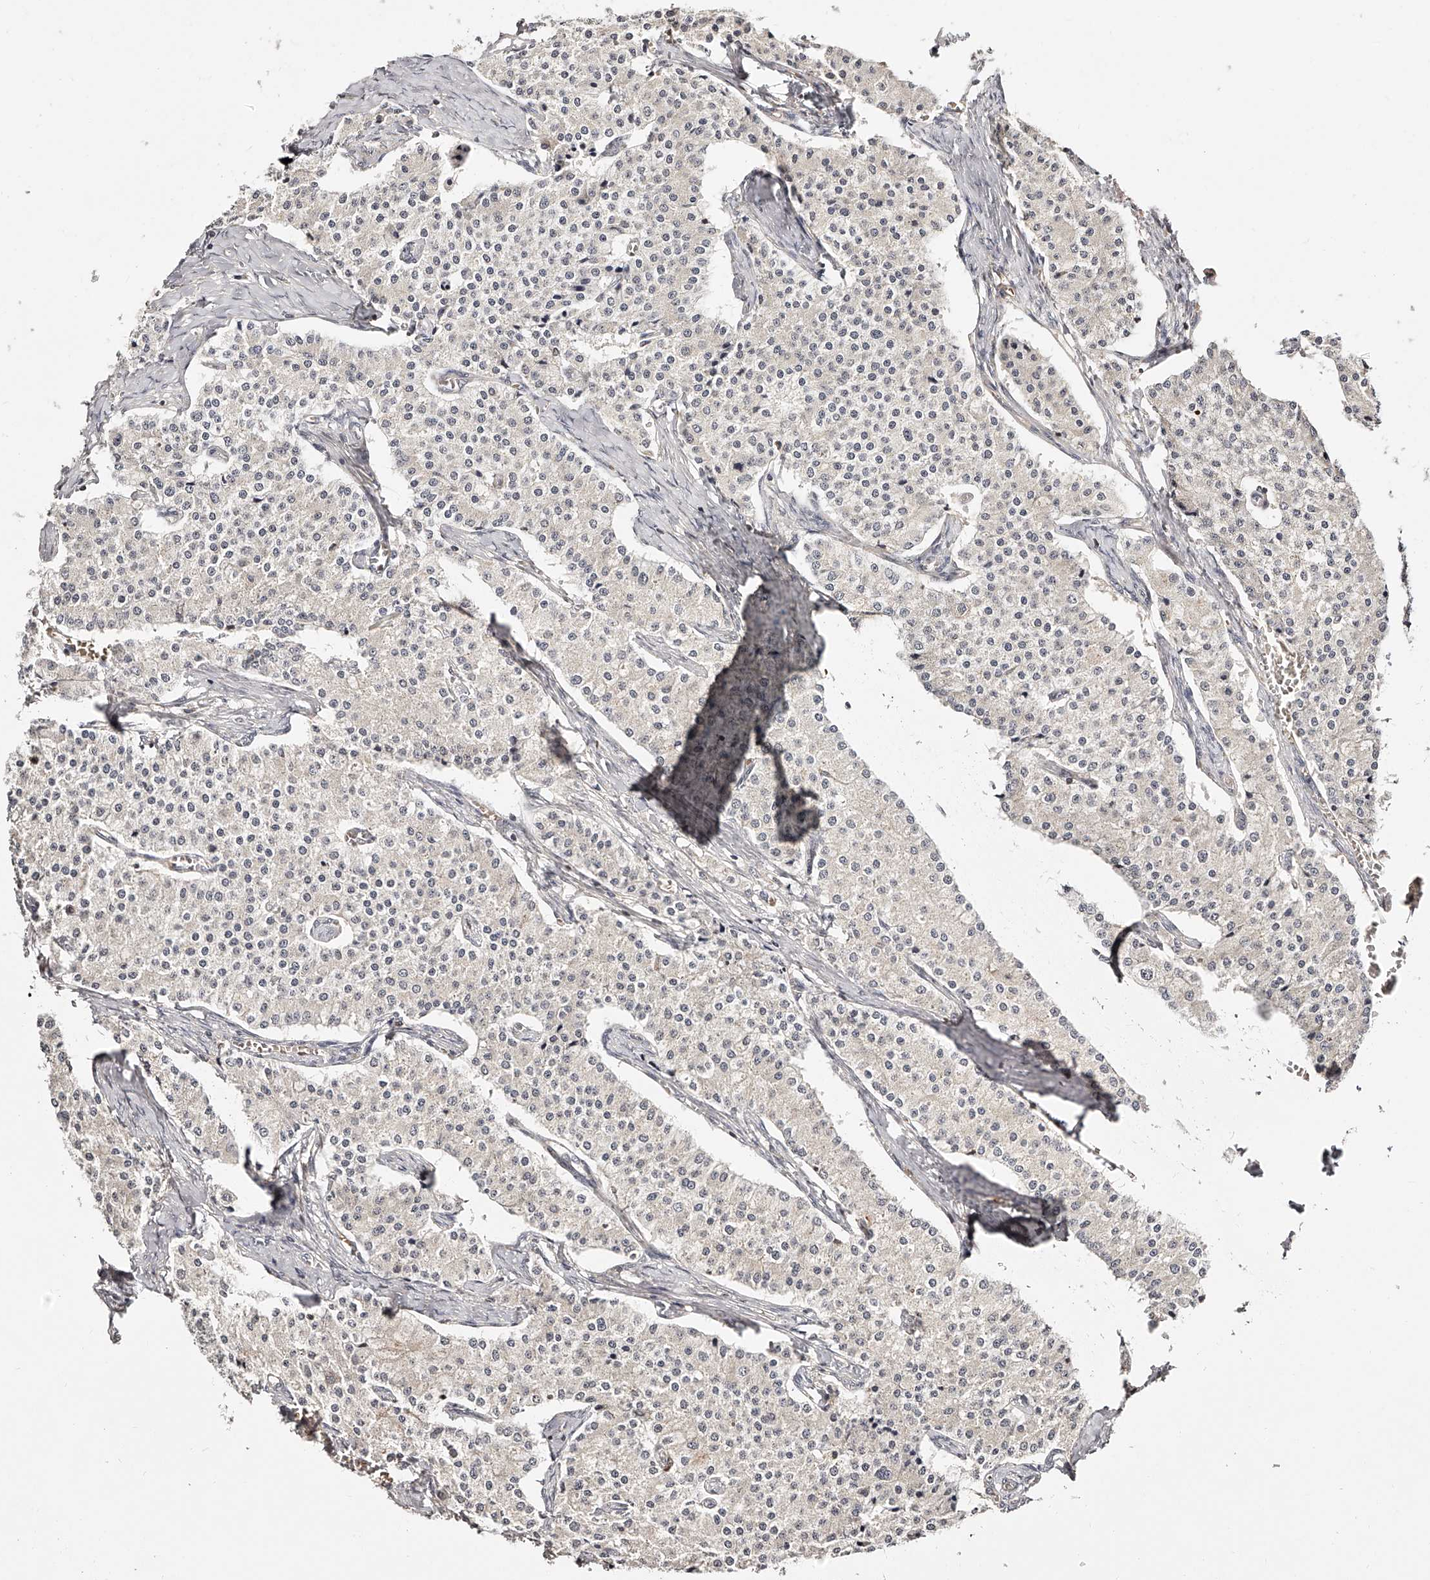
{"staining": {"intensity": "negative", "quantity": "none", "location": "none"}, "tissue": "carcinoid", "cell_type": "Tumor cells", "image_type": "cancer", "snomed": [{"axis": "morphology", "description": "Carcinoid, malignant, NOS"}, {"axis": "topography", "description": "Colon"}], "caption": "An immunohistochemistry micrograph of malignant carcinoid is shown. There is no staining in tumor cells of malignant carcinoid.", "gene": "ZNF789", "patient": {"sex": "female", "age": 52}}